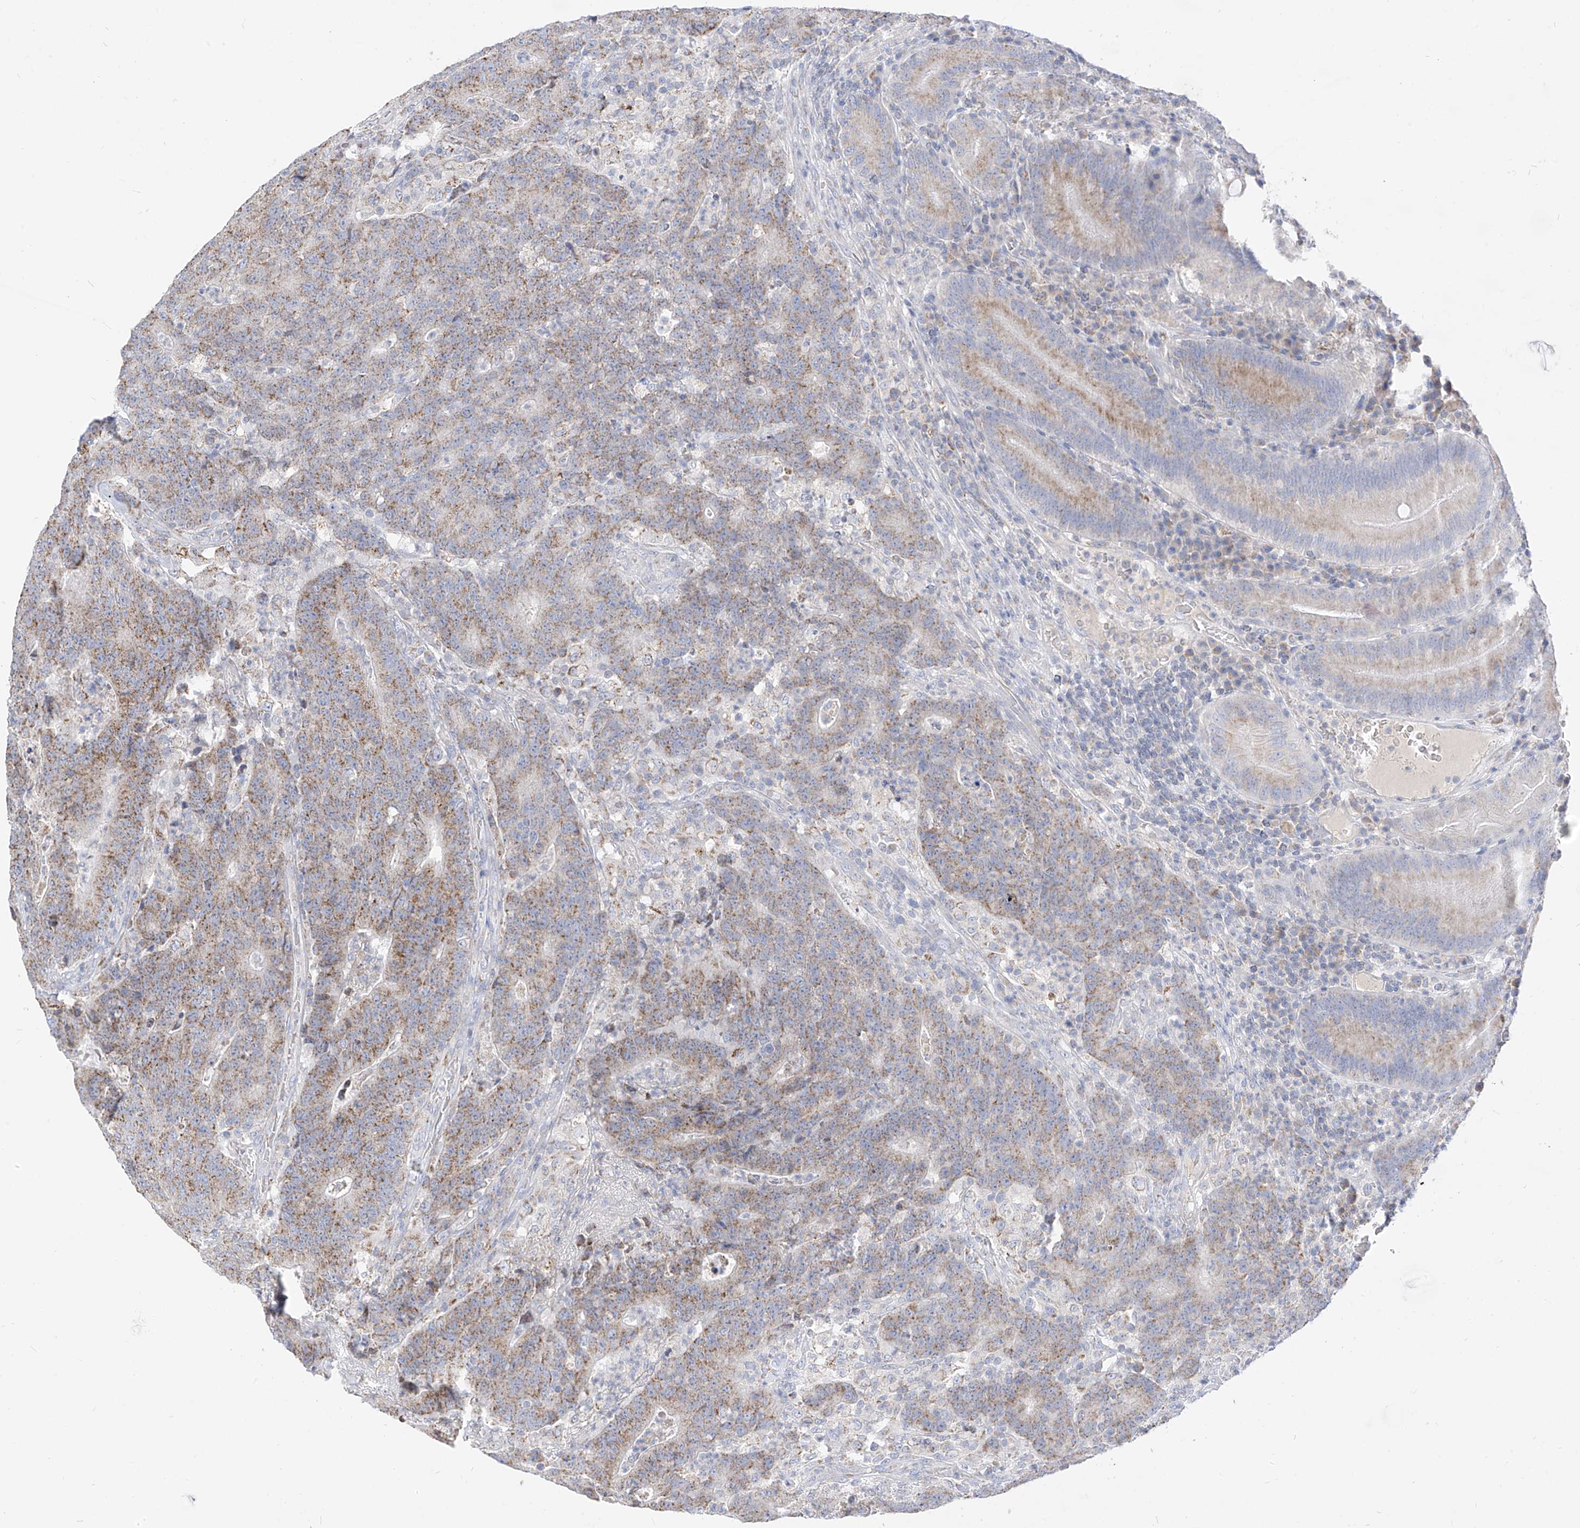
{"staining": {"intensity": "moderate", "quantity": ">75%", "location": "cytoplasmic/membranous"}, "tissue": "colorectal cancer", "cell_type": "Tumor cells", "image_type": "cancer", "snomed": [{"axis": "morphology", "description": "Normal tissue, NOS"}, {"axis": "morphology", "description": "Adenocarcinoma, NOS"}, {"axis": "topography", "description": "Colon"}], "caption": "Protein staining demonstrates moderate cytoplasmic/membranous positivity in about >75% of tumor cells in colorectal cancer (adenocarcinoma).", "gene": "RASA2", "patient": {"sex": "female", "age": 75}}